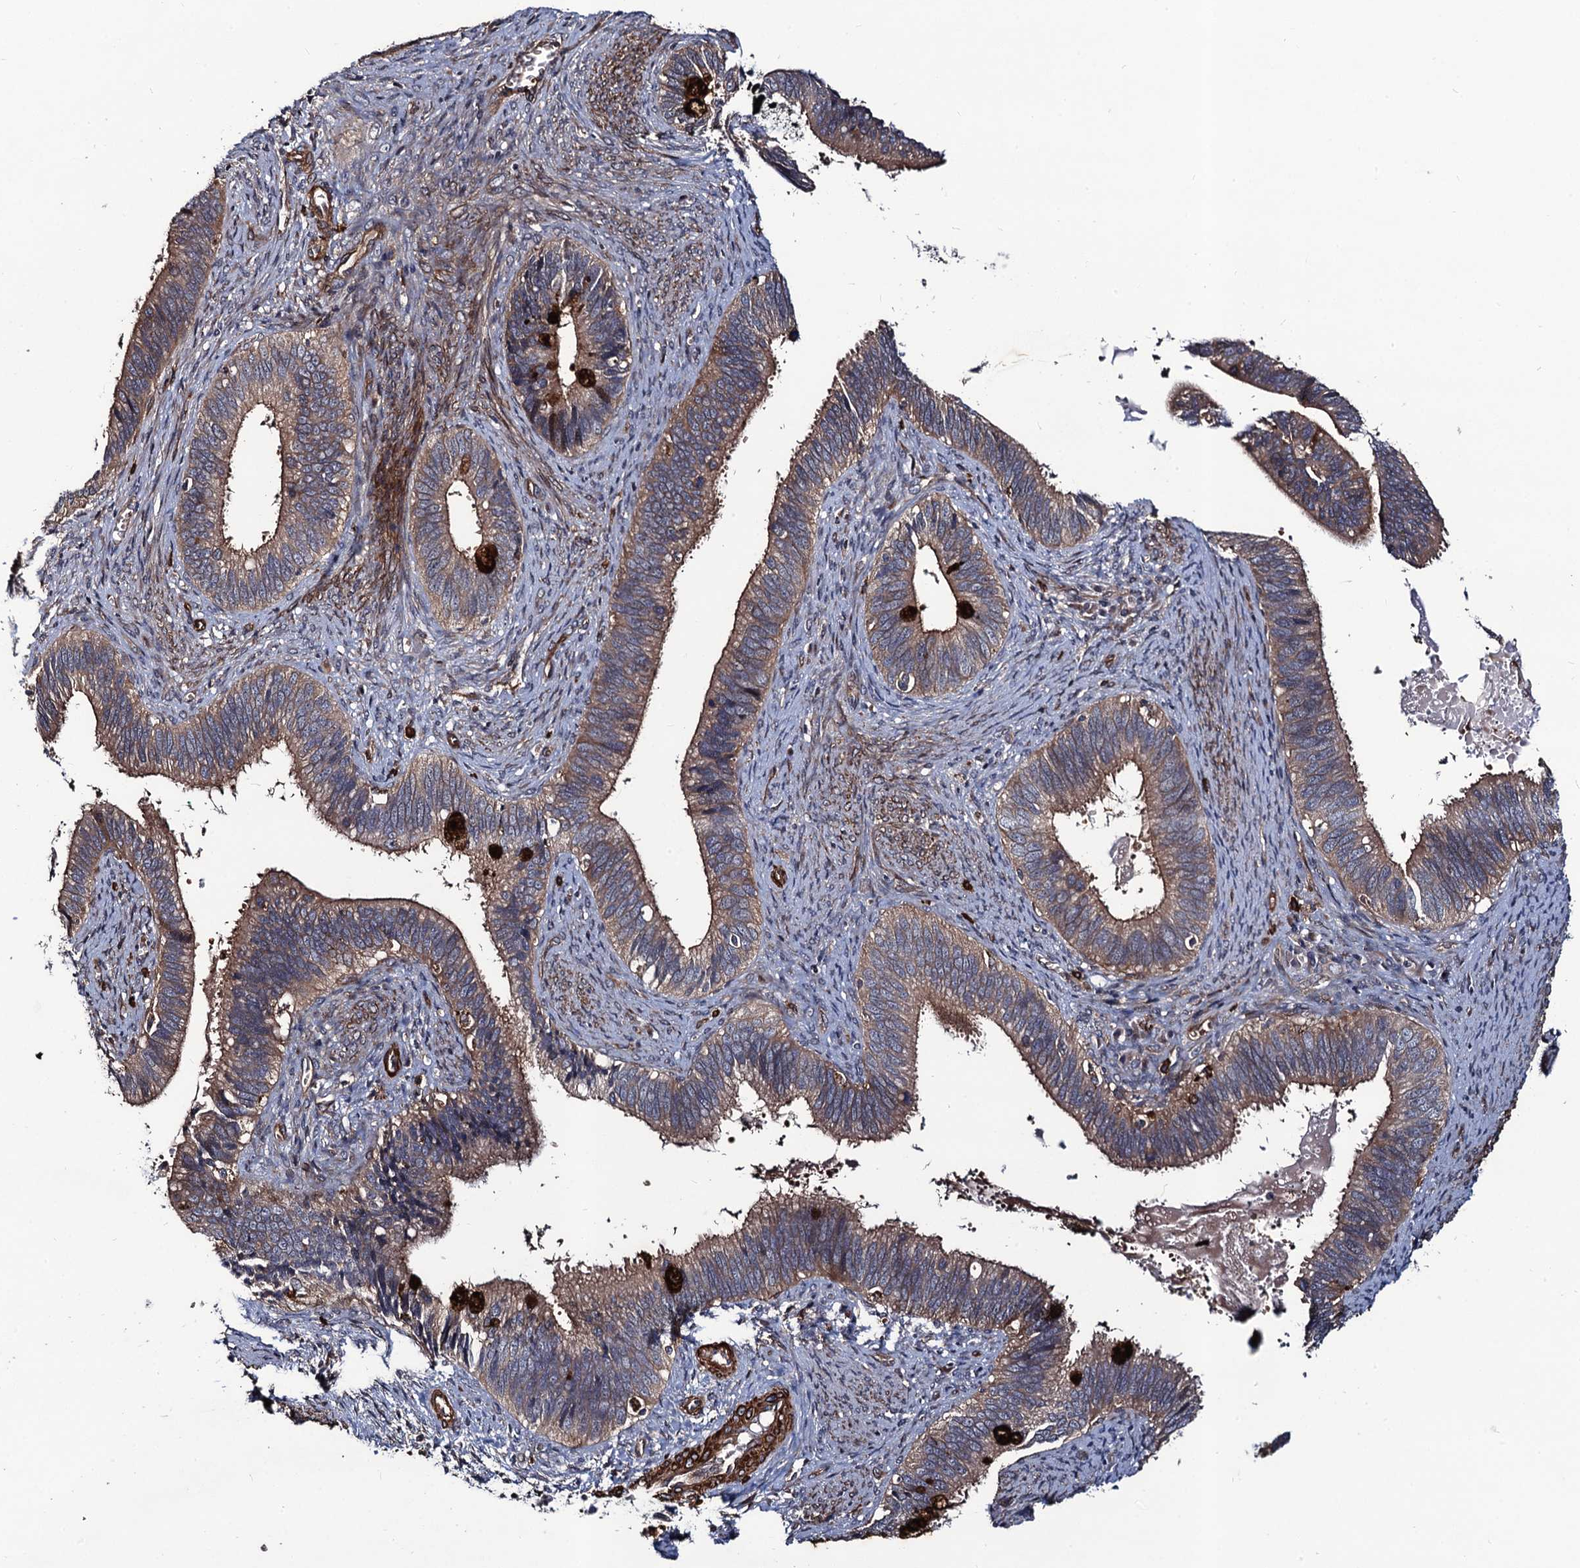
{"staining": {"intensity": "moderate", "quantity": ">75%", "location": "cytoplasmic/membranous"}, "tissue": "cervical cancer", "cell_type": "Tumor cells", "image_type": "cancer", "snomed": [{"axis": "morphology", "description": "Adenocarcinoma, NOS"}, {"axis": "topography", "description": "Cervix"}], "caption": "Moderate cytoplasmic/membranous staining is seen in about >75% of tumor cells in cervical cancer (adenocarcinoma).", "gene": "KXD1", "patient": {"sex": "female", "age": 42}}